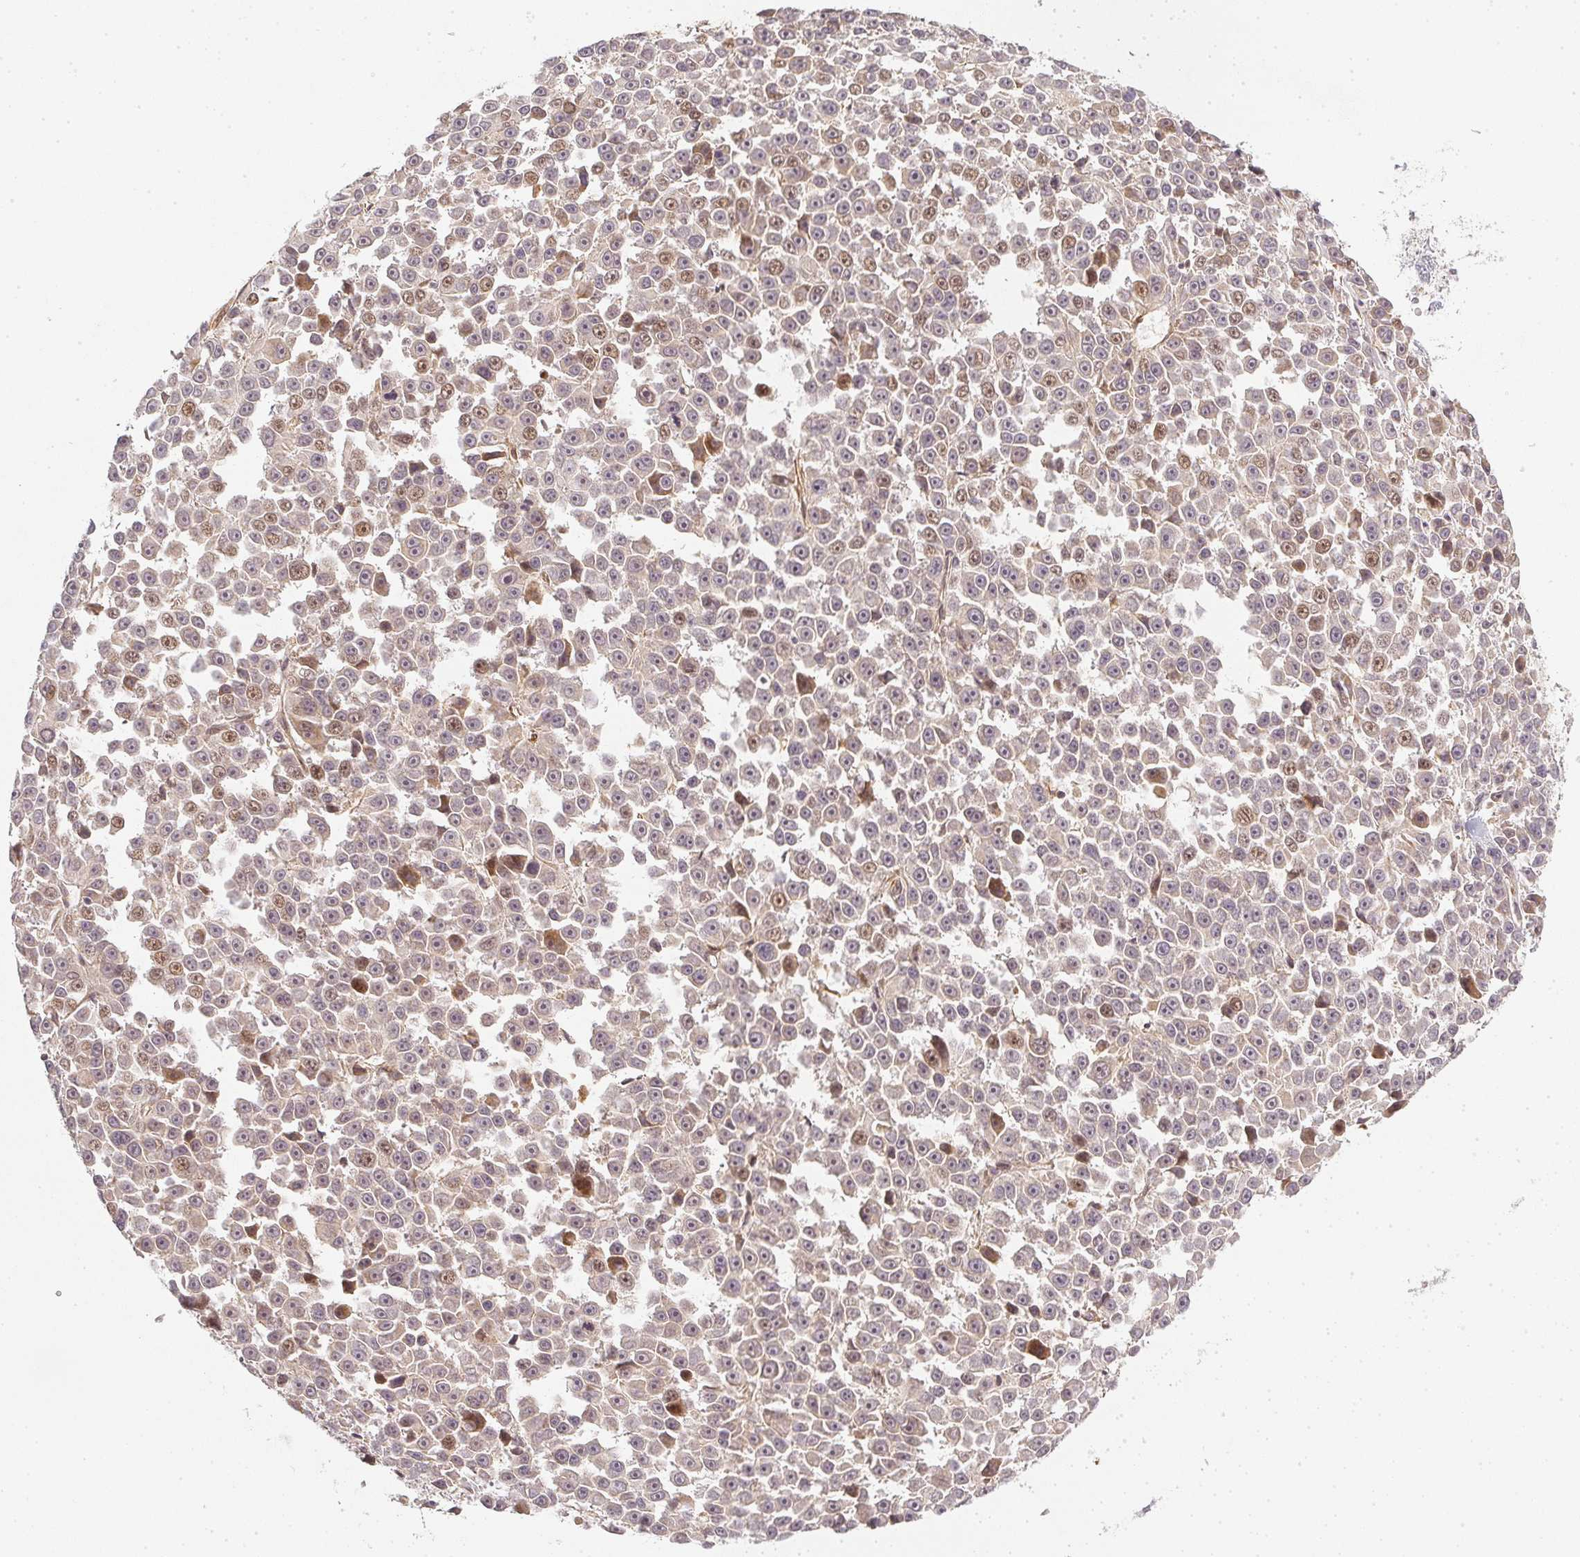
{"staining": {"intensity": "negative", "quantity": "none", "location": "none"}, "tissue": "melanoma", "cell_type": "Tumor cells", "image_type": "cancer", "snomed": [{"axis": "morphology", "description": "Malignant melanoma, NOS"}, {"axis": "topography", "description": "Skin"}], "caption": "DAB immunohistochemical staining of human malignant melanoma reveals no significant staining in tumor cells. The staining was performed using DAB to visualize the protein expression in brown, while the nuclei were stained in blue with hematoxylin (Magnification: 20x).", "gene": "SERPINE1", "patient": {"sex": "female", "age": 66}}